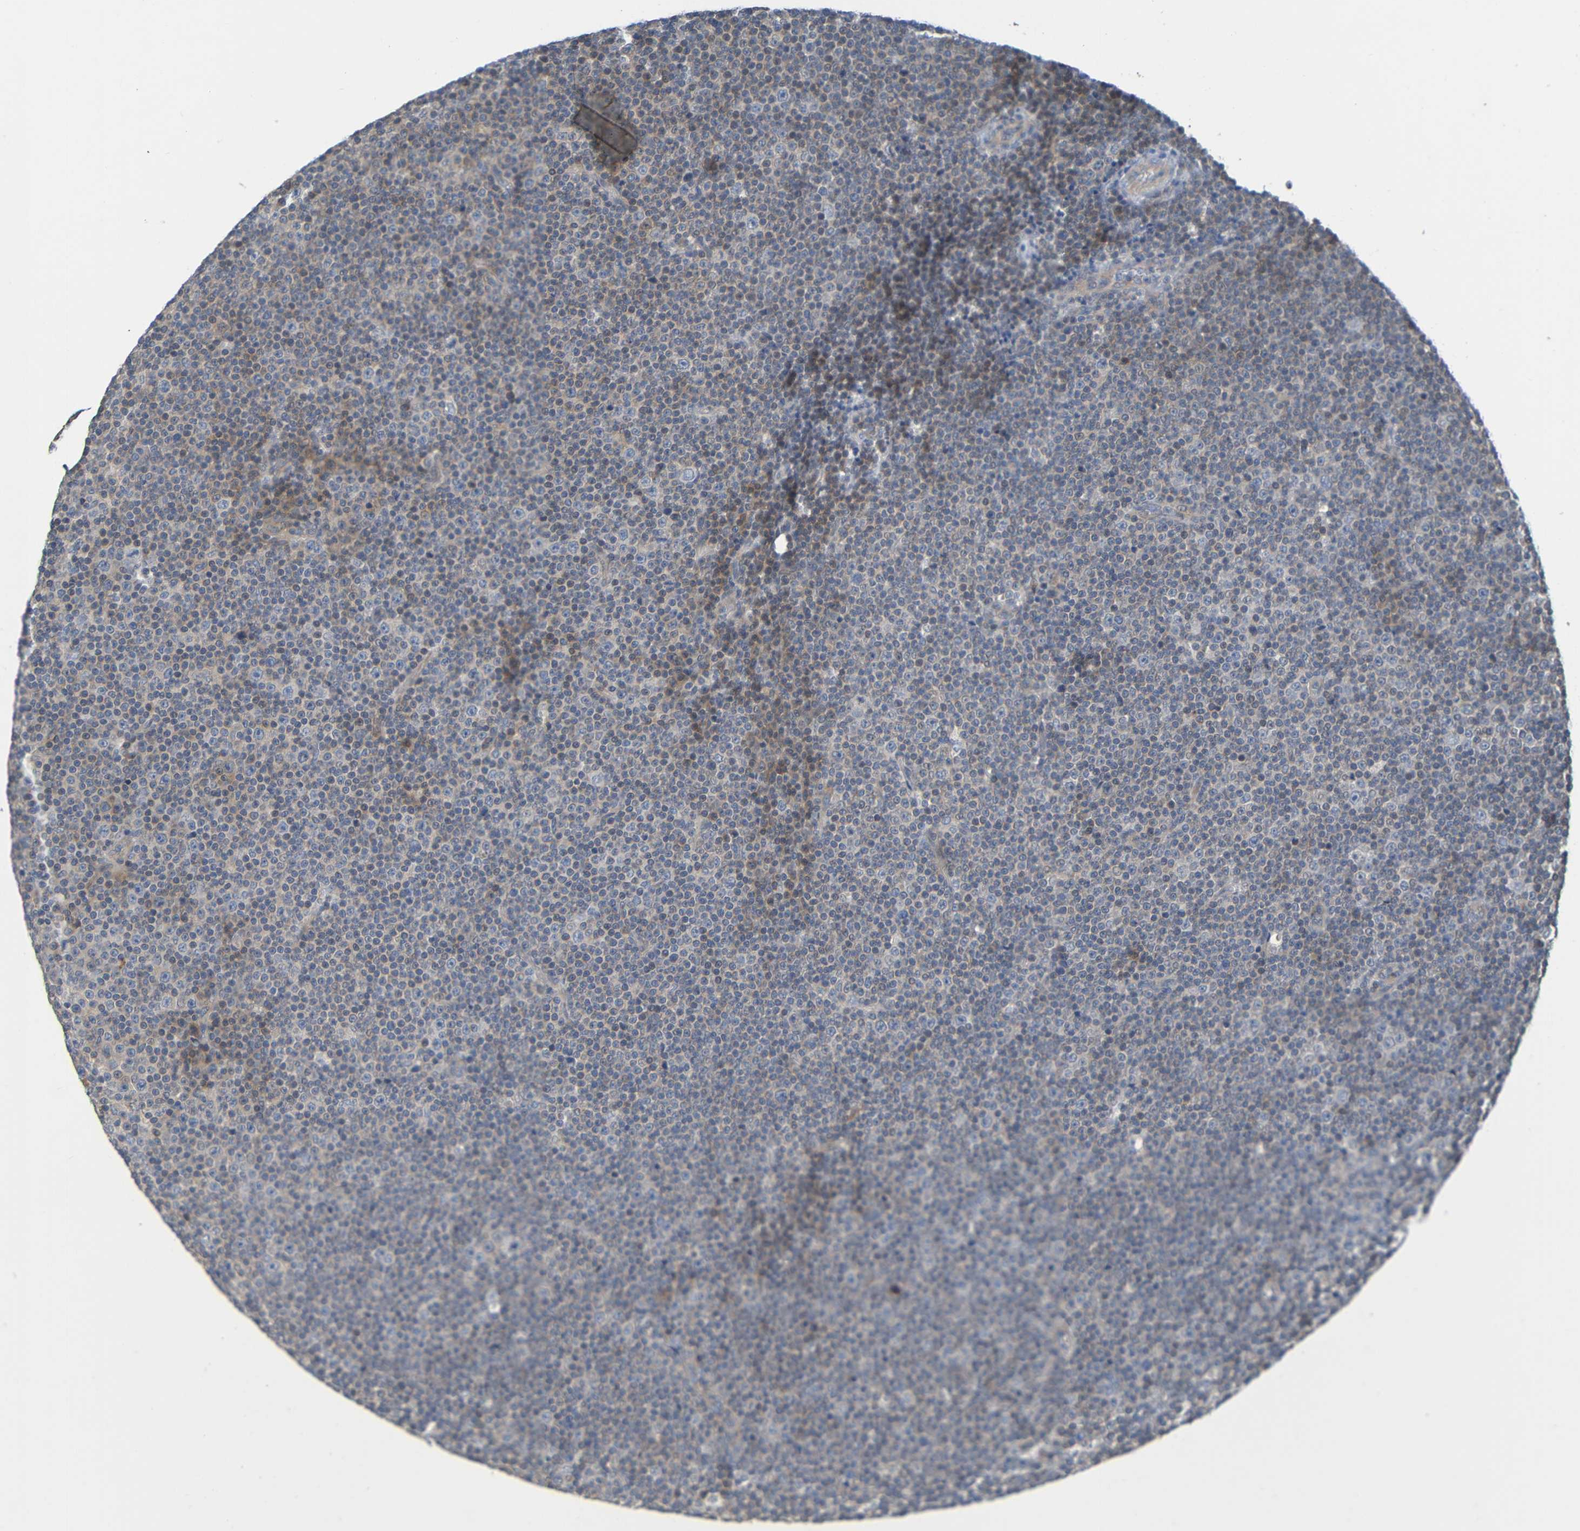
{"staining": {"intensity": "weak", "quantity": "<25%", "location": "cytoplasmic/membranous"}, "tissue": "lymphoma", "cell_type": "Tumor cells", "image_type": "cancer", "snomed": [{"axis": "morphology", "description": "Malignant lymphoma, non-Hodgkin's type, Low grade"}, {"axis": "topography", "description": "Lymph node"}], "caption": "Immunohistochemistry histopathology image of human low-grade malignant lymphoma, non-Hodgkin's type stained for a protein (brown), which shows no positivity in tumor cells. (Brightfield microscopy of DAB immunohistochemistry at high magnification).", "gene": "CYP4F2", "patient": {"sex": "female", "age": 67}}